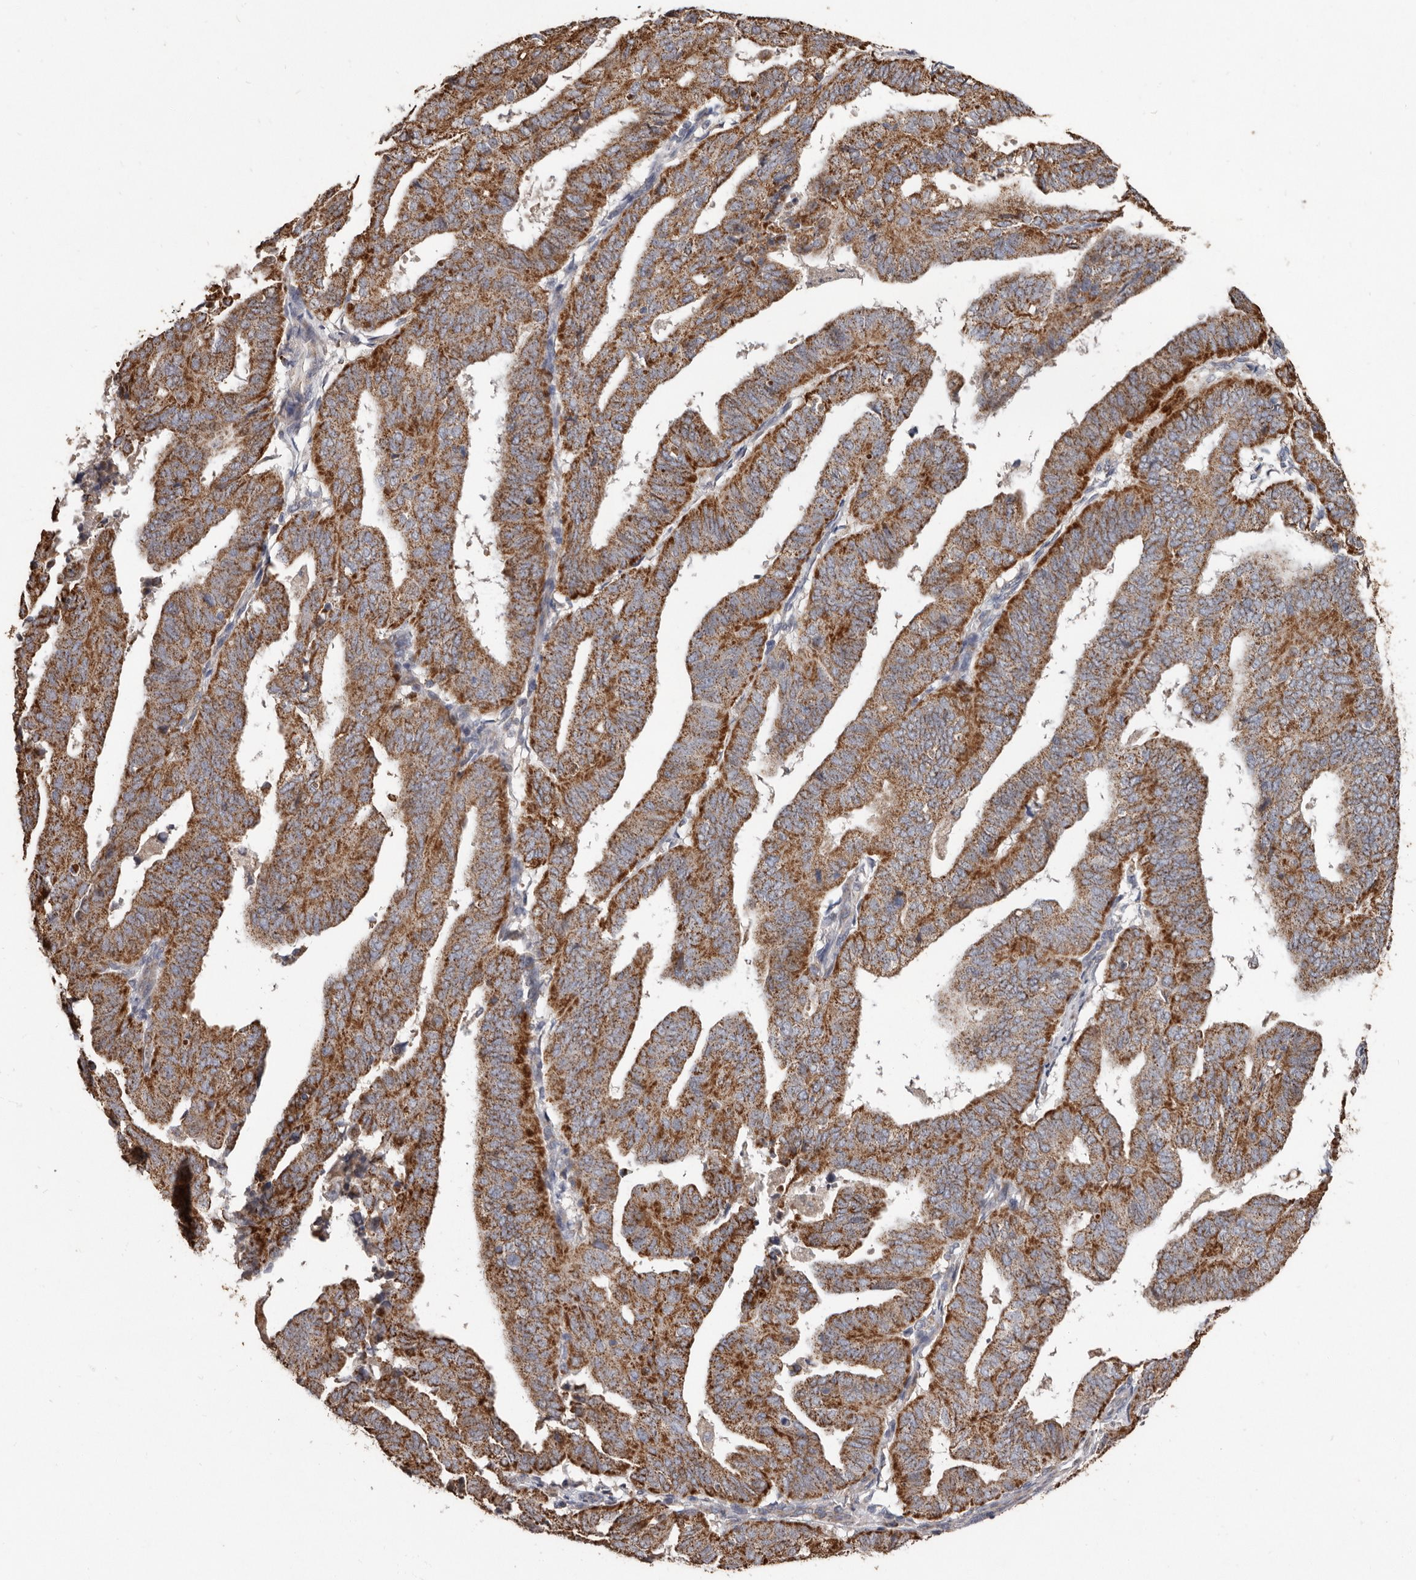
{"staining": {"intensity": "strong", "quantity": "25%-75%", "location": "cytoplasmic/membranous"}, "tissue": "endometrial cancer", "cell_type": "Tumor cells", "image_type": "cancer", "snomed": [{"axis": "morphology", "description": "Adenocarcinoma, NOS"}, {"axis": "topography", "description": "Uterus"}], "caption": "The immunohistochemical stain shows strong cytoplasmic/membranous expression in tumor cells of endometrial adenocarcinoma tissue.", "gene": "KIF26B", "patient": {"sex": "female", "age": 77}}